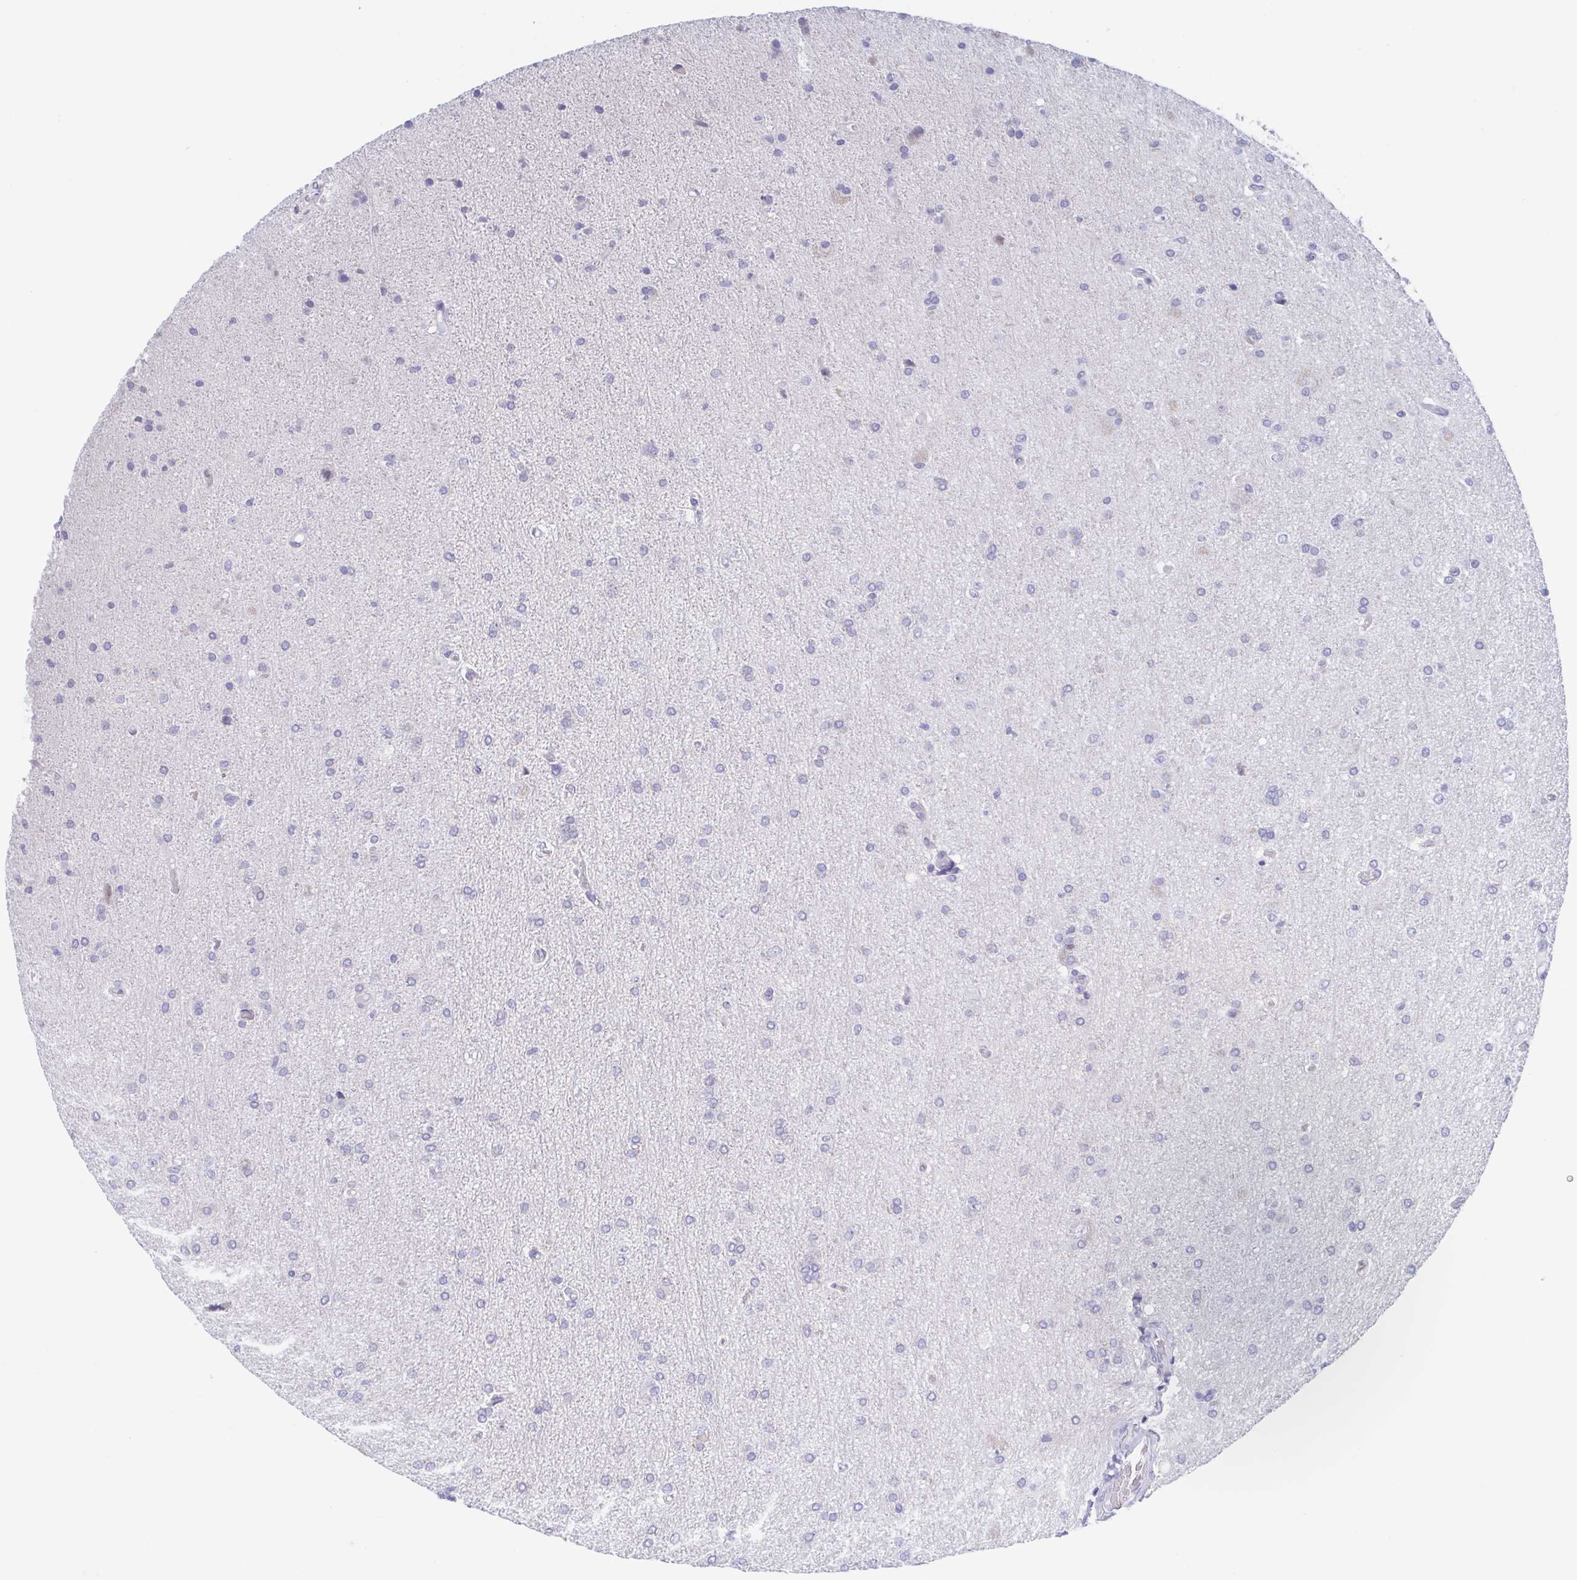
{"staining": {"intensity": "negative", "quantity": "none", "location": "none"}, "tissue": "glioma", "cell_type": "Tumor cells", "image_type": "cancer", "snomed": [{"axis": "morphology", "description": "Glioma, malignant, High grade"}, {"axis": "topography", "description": "Cerebral cortex"}], "caption": "Tumor cells are negative for brown protein staining in malignant glioma (high-grade).", "gene": "TEX12", "patient": {"sex": "male", "age": 70}}